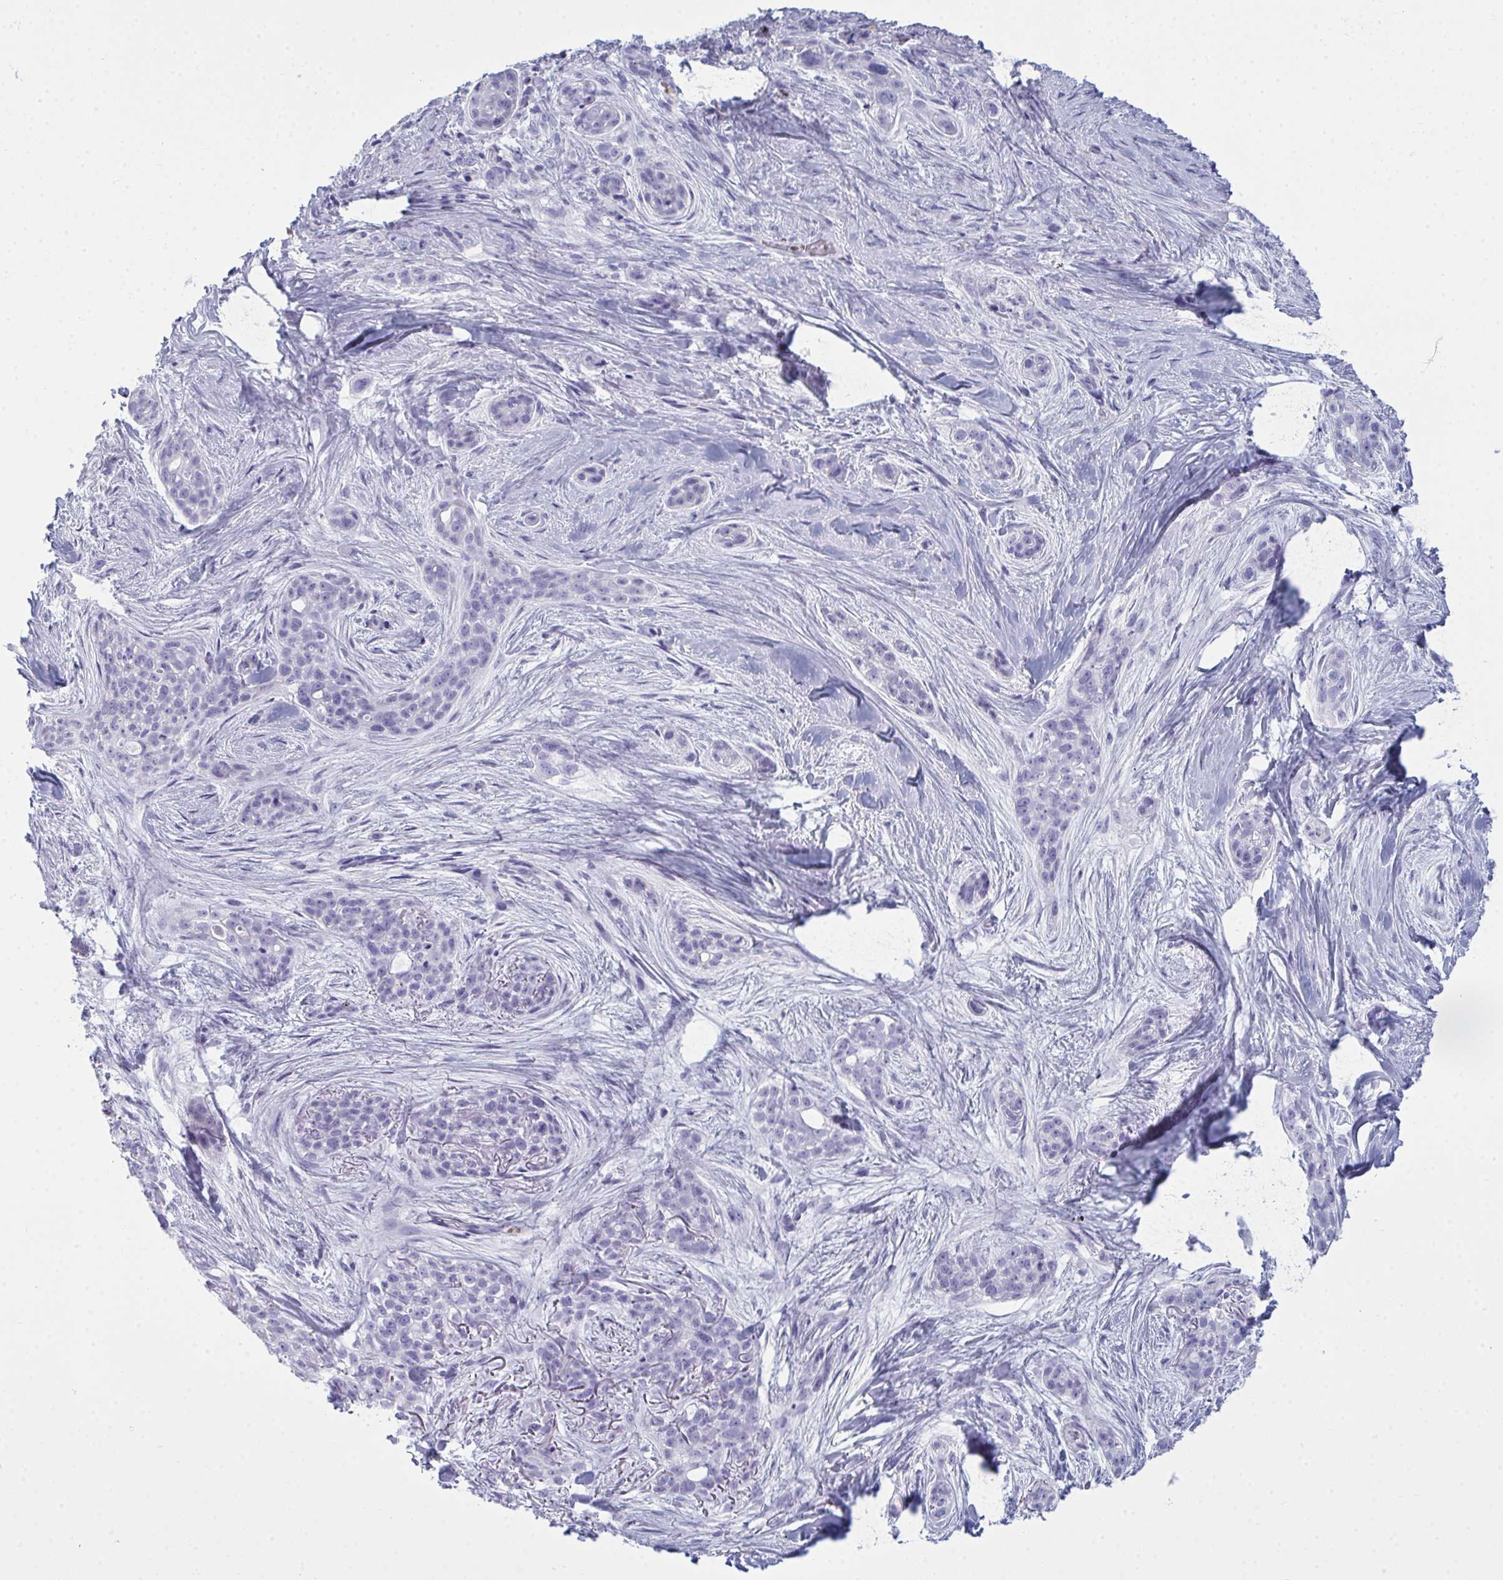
{"staining": {"intensity": "negative", "quantity": "none", "location": "none"}, "tissue": "skin cancer", "cell_type": "Tumor cells", "image_type": "cancer", "snomed": [{"axis": "morphology", "description": "Basal cell carcinoma"}, {"axis": "topography", "description": "Skin"}], "caption": "DAB (3,3'-diaminobenzidine) immunohistochemical staining of human basal cell carcinoma (skin) shows no significant positivity in tumor cells.", "gene": "SERPINB10", "patient": {"sex": "female", "age": 79}}